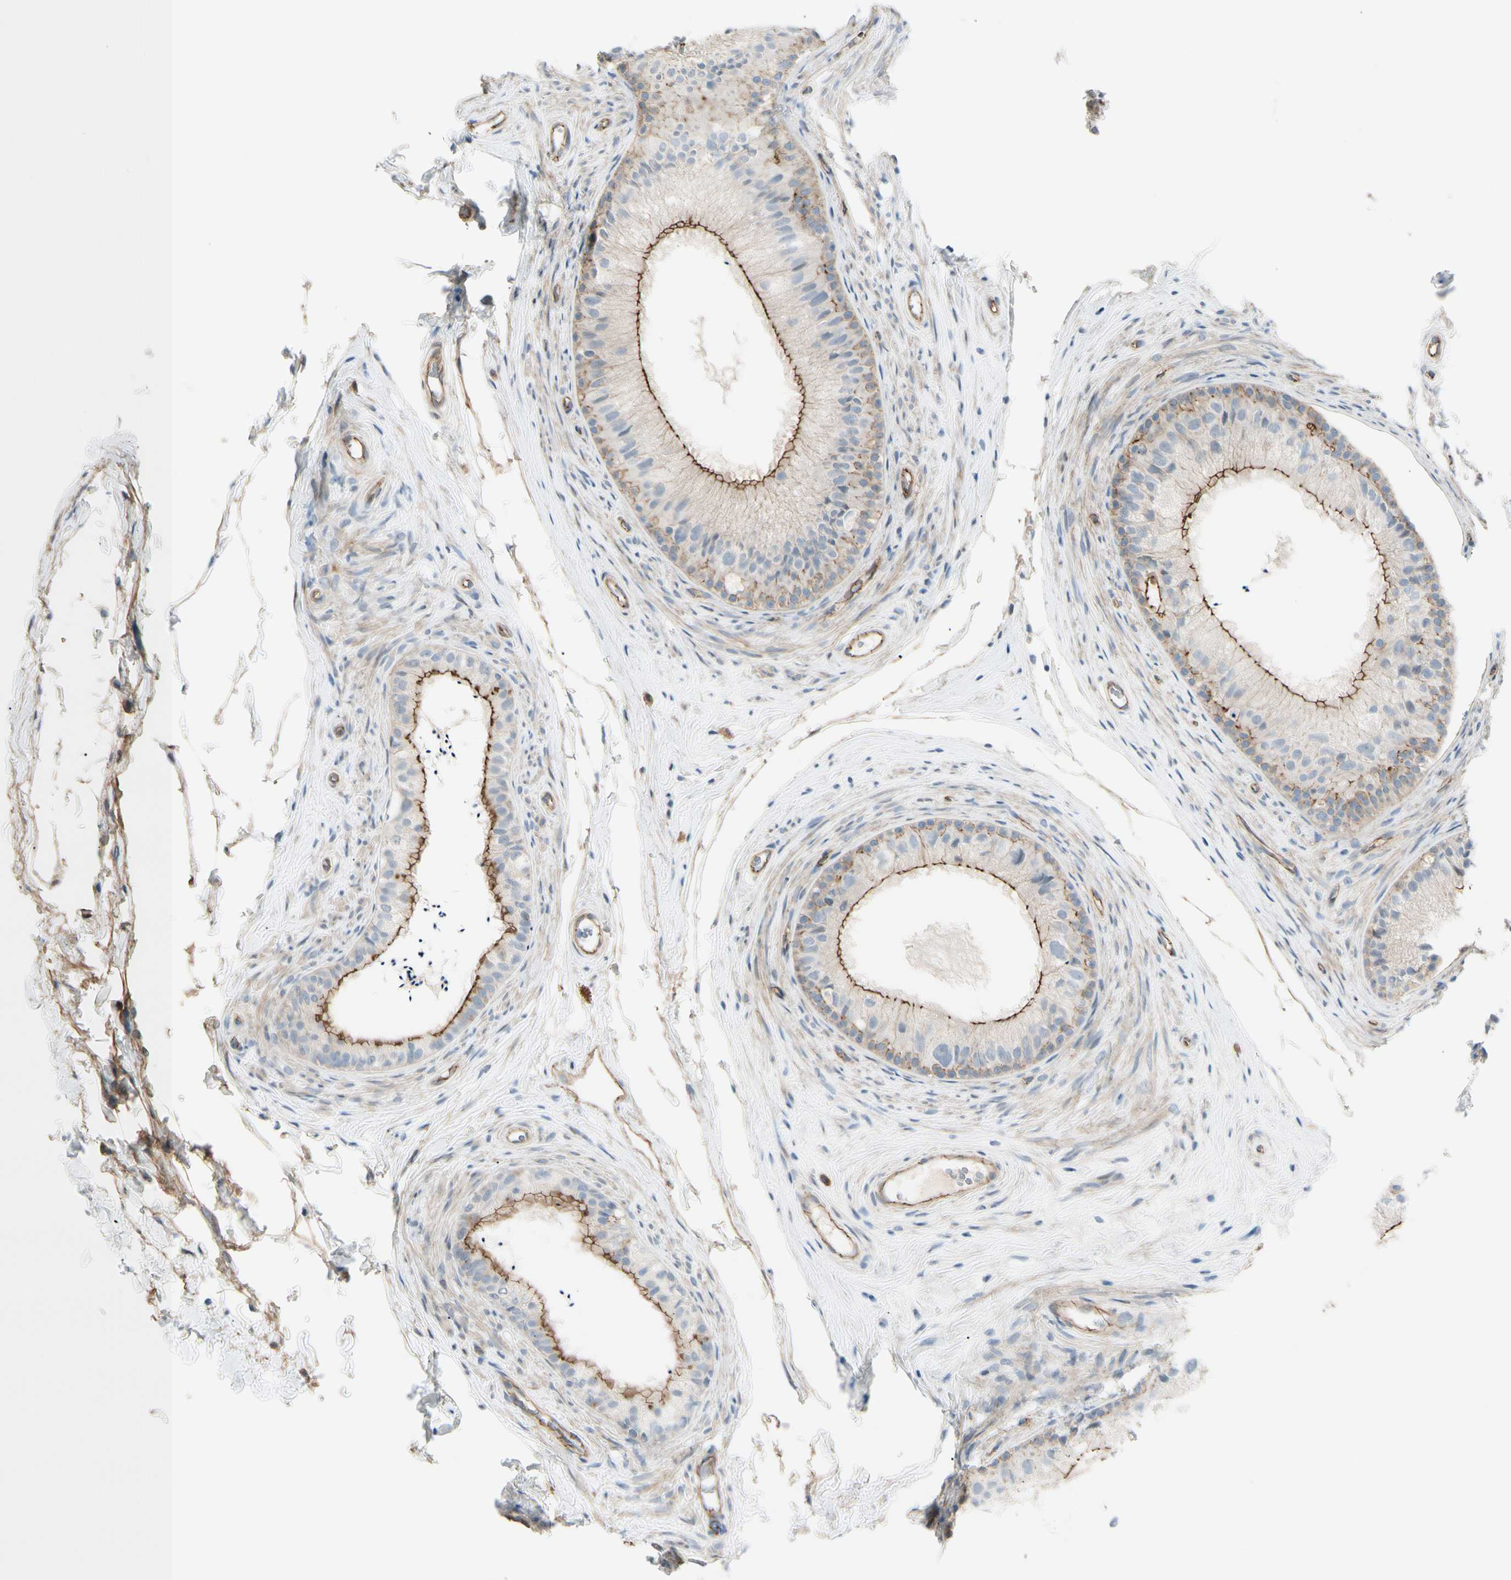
{"staining": {"intensity": "moderate", "quantity": ">75%", "location": "cytoplasmic/membranous"}, "tissue": "epididymis", "cell_type": "Glandular cells", "image_type": "normal", "snomed": [{"axis": "morphology", "description": "Normal tissue, NOS"}, {"axis": "topography", "description": "Epididymis"}], "caption": "Epididymis was stained to show a protein in brown. There is medium levels of moderate cytoplasmic/membranous positivity in about >75% of glandular cells. The staining is performed using DAB (3,3'-diaminobenzidine) brown chromogen to label protein expression. The nuclei are counter-stained blue using hematoxylin.", "gene": "TJP1", "patient": {"sex": "male", "age": 56}}